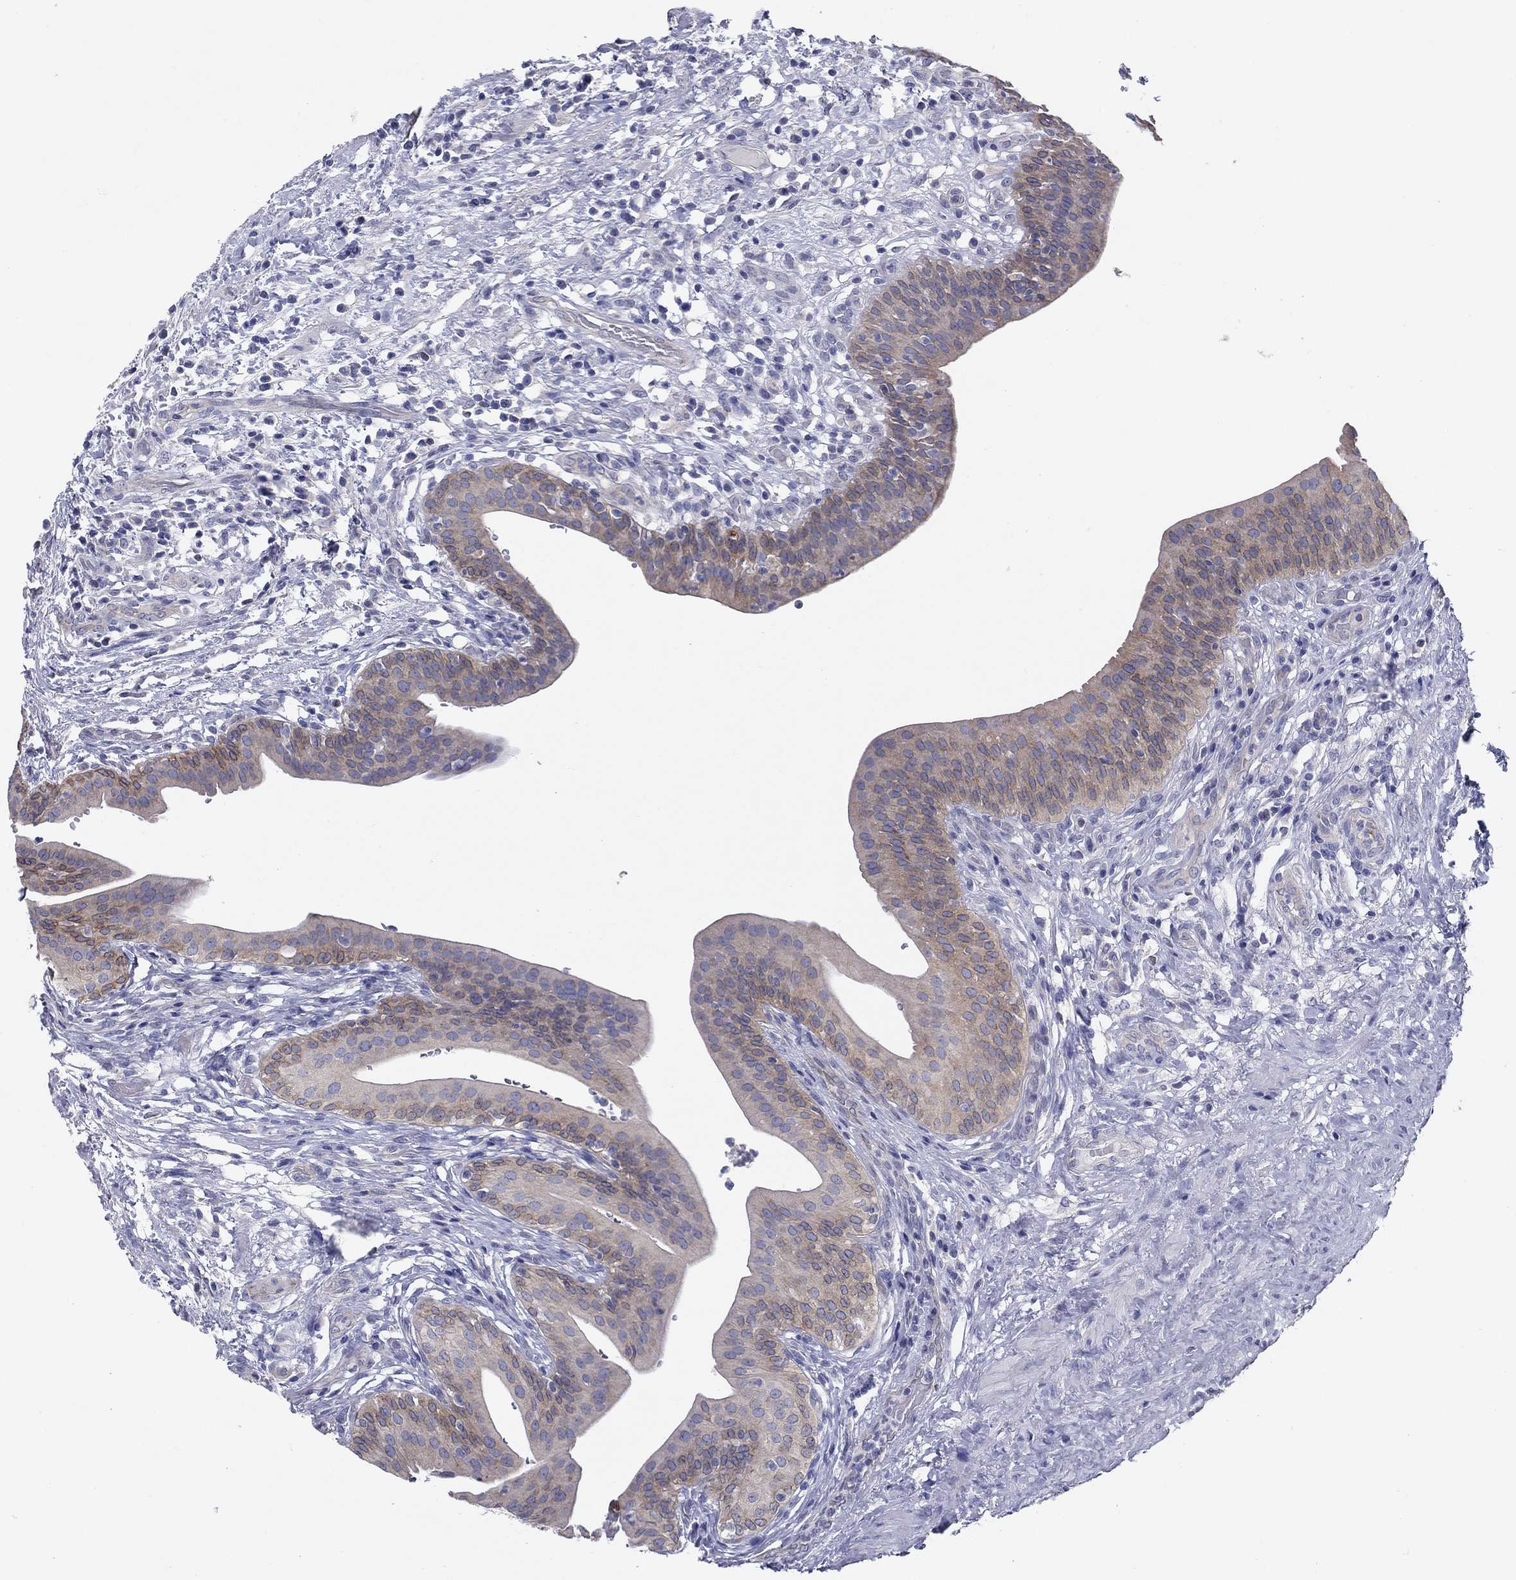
{"staining": {"intensity": "moderate", "quantity": "25%-75%", "location": "cytoplasmic/membranous"}, "tissue": "urinary bladder", "cell_type": "Urothelial cells", "image_type": "normal", "snomed": [{"axis": "morphology", "description": "Normal tissue, NOS"}, {"axis": "topography", "description": "Urinary bladder"}], "caption": "Immunohistochemistry (DAB) staining of normal urinary bladder exhibits moderate cytoplasmic/membranous protein staining in approximately 25%-75% of urothelial cells.", "gene": "ERMP1", "patient": {"sex": "male", "age": 66}}